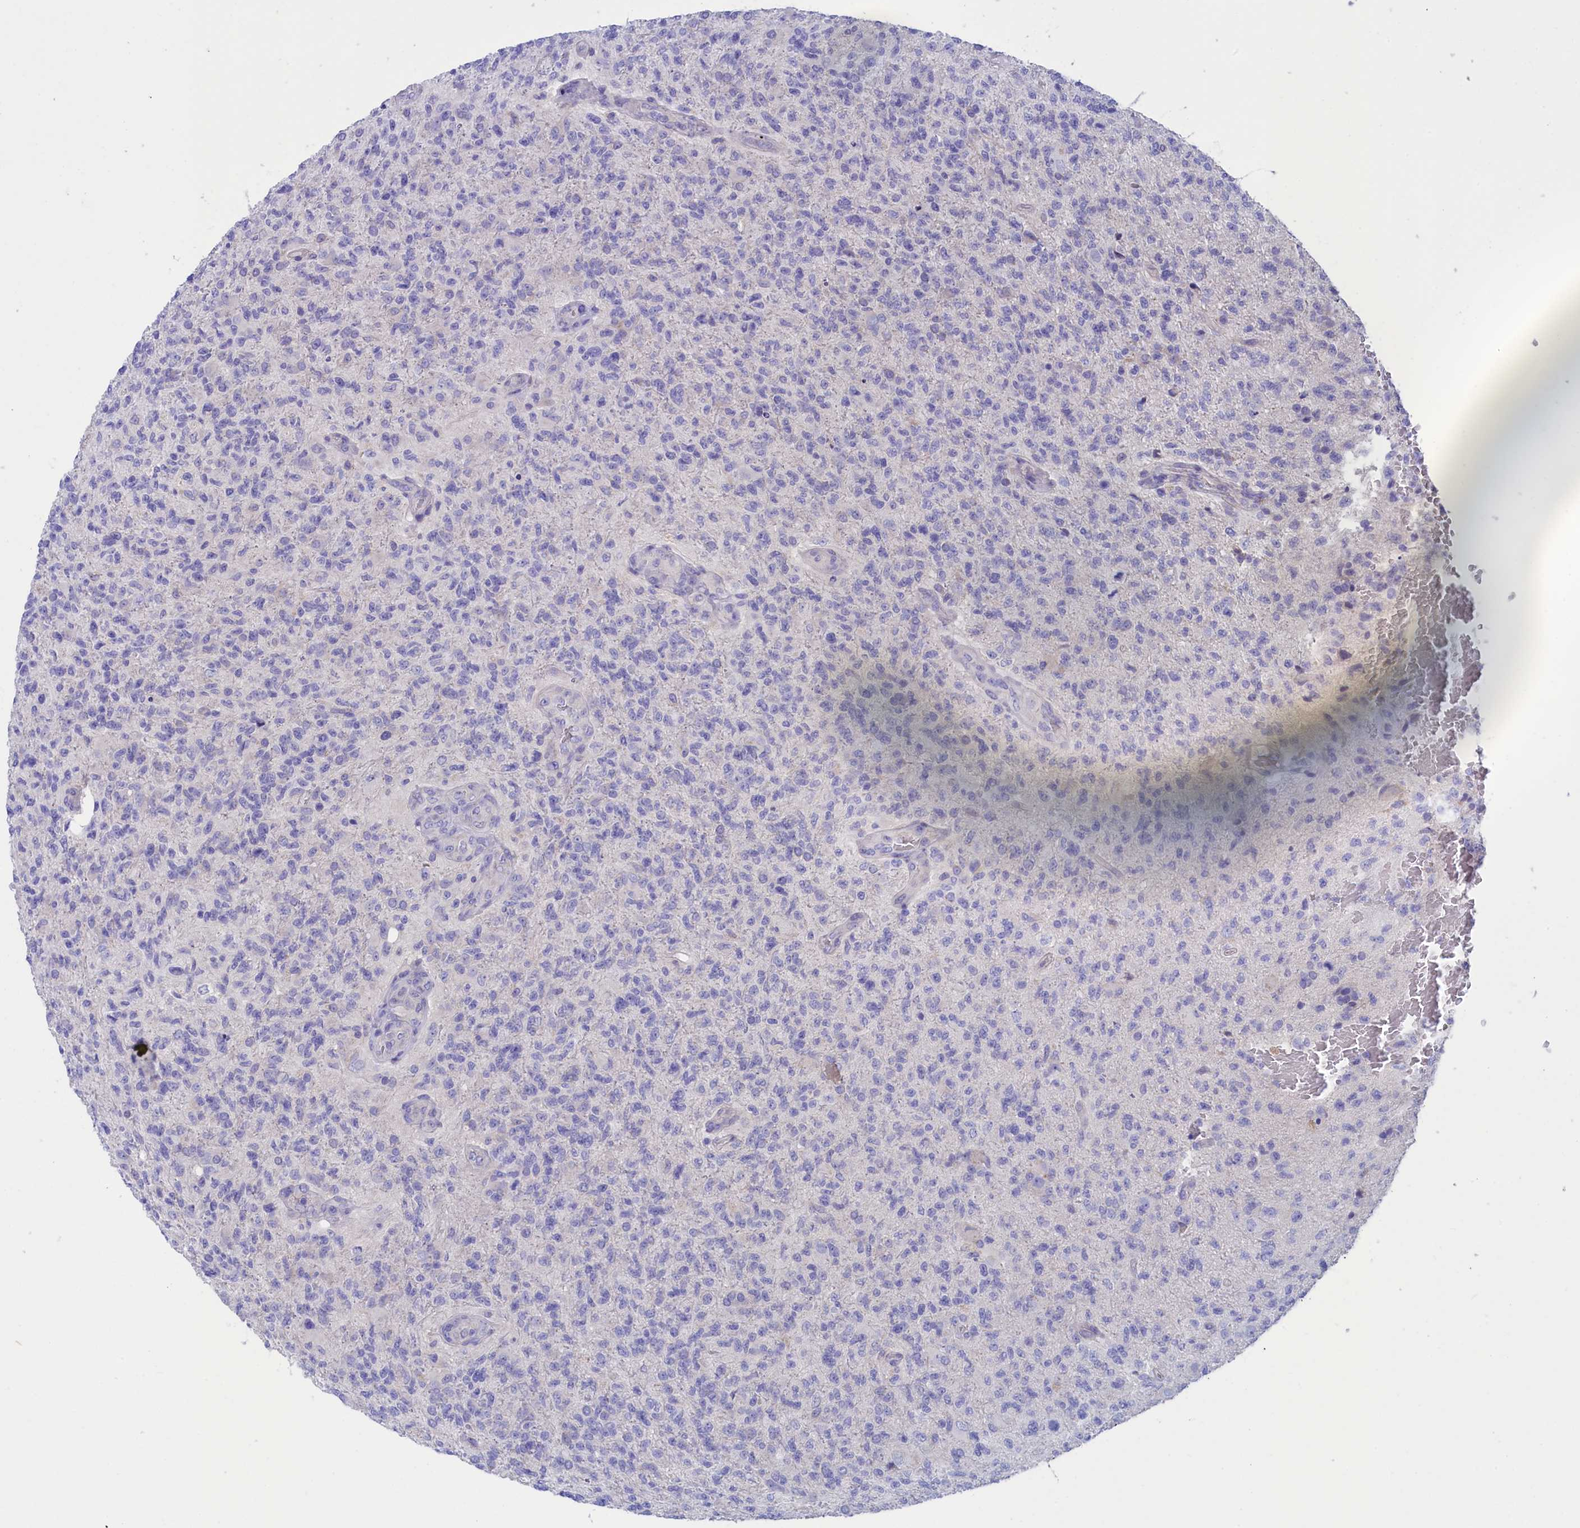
{"staining": {"intensity": "negative", "quantity": "none", "location": "none"}, "tissue": "glioma", "cell_type": "Tumor cells", "image_type": "cancer", "snomed": [{"axis": "morphology", "description": "Glioma, malignant, High grade"}, {"axis": "topography", "description": "Brain"}], "caption": "Immunohistochemical staining of human high-grade glioma (malignant) reveals no significant staining in tumor cells. (Stains: DAB immunohistochemistry (IHC) with hematoxylin counter stain, Microscopy: brightfield microscopy at high magnification).", "gene": "VPS35L", "patient": {"sex": "male", "age": 56}}